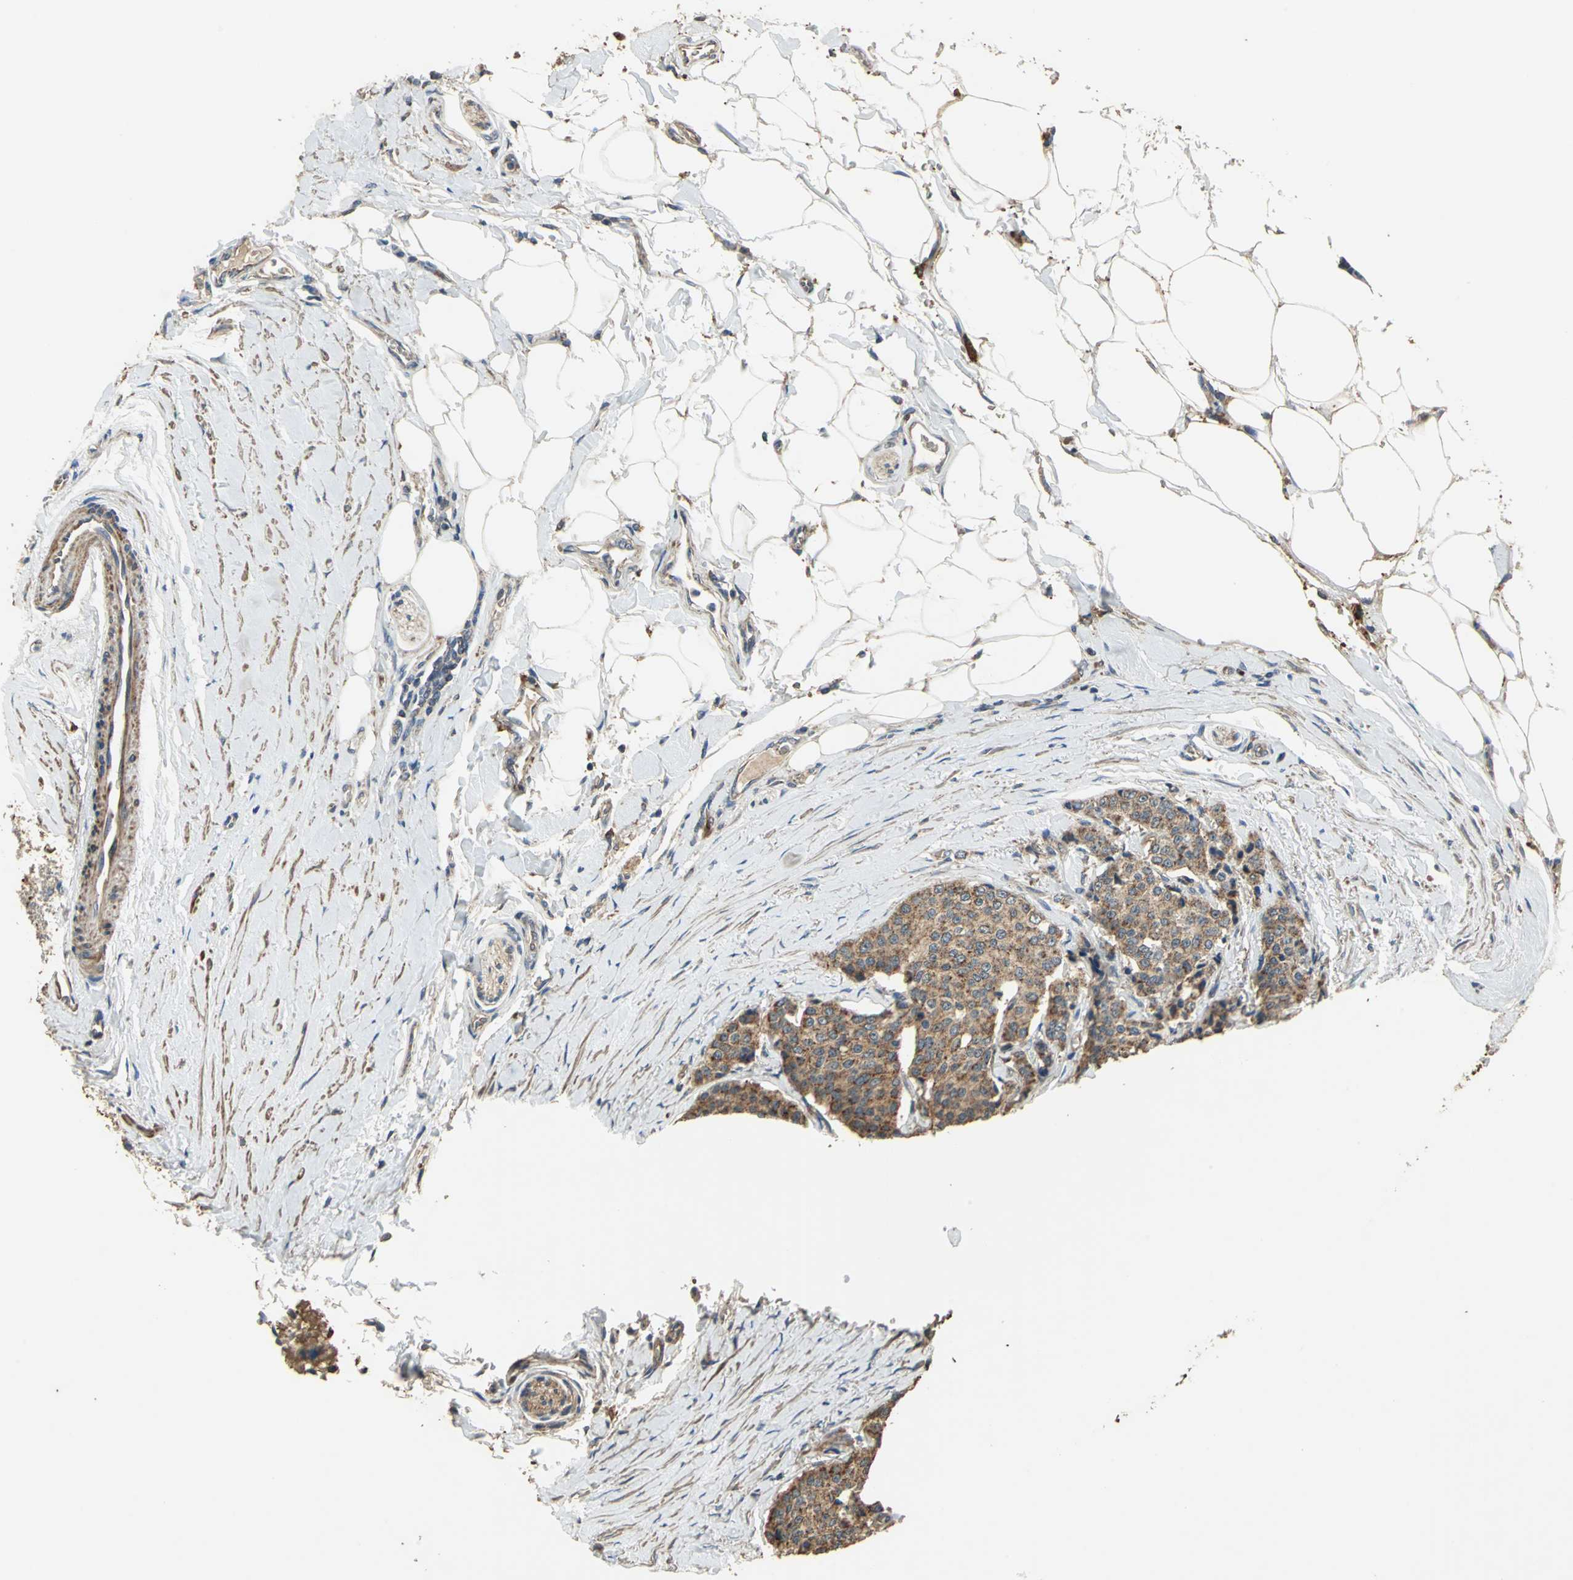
{"staining": {"intensity": "strong", "quantity": ">75%", "location": "cytoplasmic/membranous"}, "tissue": "carcinoid", "cell_type": "Tumor cells", "image_type": "cancer", "snomed": [{"axis": "morphology", "description": "Carcinoid, malignant, NOS"}, {"axis": "topography", "description": "Colon"}], "caption": "A brown stain highlights strong cytoplasmic/membranous positivity of a protein in carcinoid tumor cells. (Brightfield microscopy of DAB IHC at high magnification).", "gene": "POLRMT", "patient": {"sex": "female", "age": 61}}